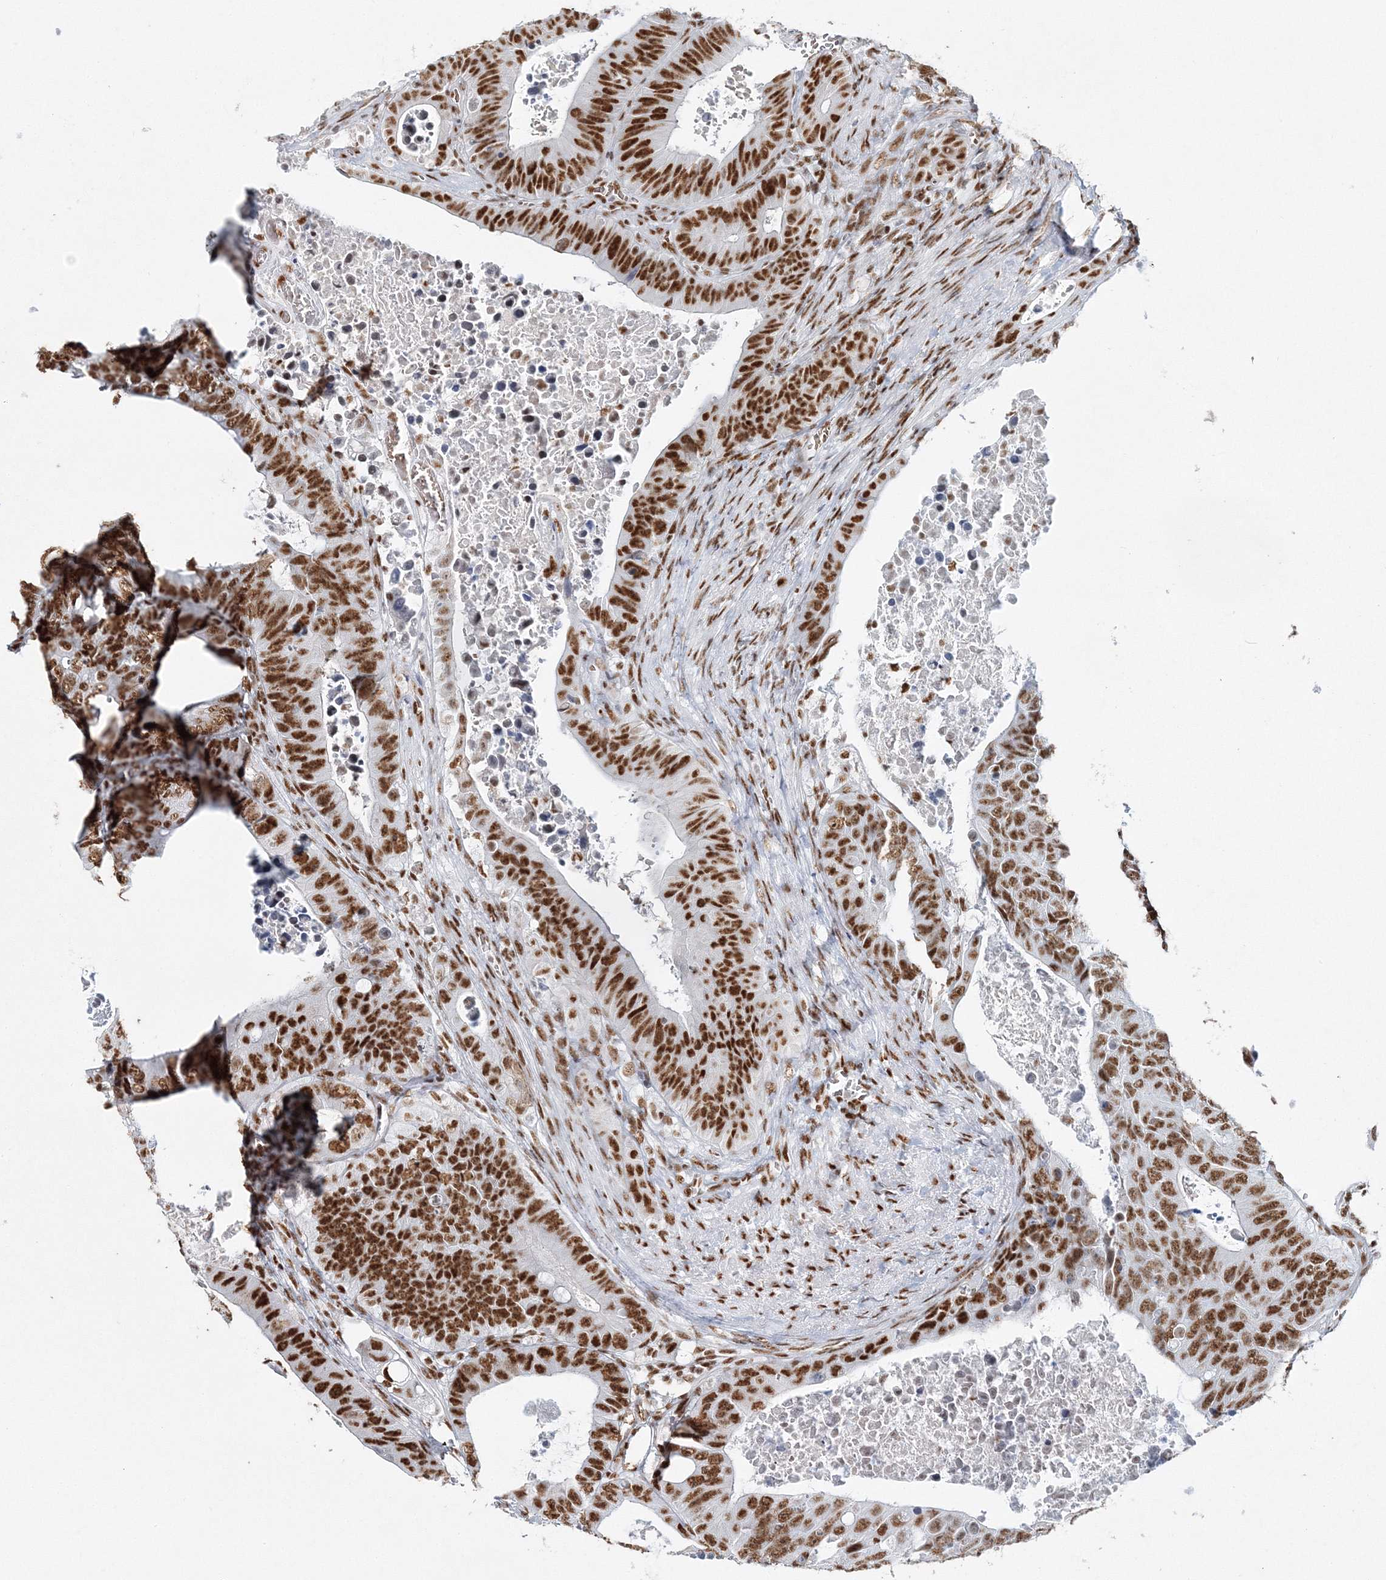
{"staining": {"intensity": "strong", "quantity": ">75%", "location": "nuclear"}, "tissue": "colorectal cancer", "cell_type": "Tumor cells", "image_type": "cancer", "snomed": [{"axis": "morphology", "description": "Adenocarcinoma, NOS"}, {"axis": "topography", "description": "Colon"}], "caption": "This is a photomicrograph of immunohistochemistry staining of adenocarcinoma (colorectal), which shows strong positivity in the nuclear of tumor cells.", "gene": "QRICH1", "patient": {"sex": "male", "age": 87}}